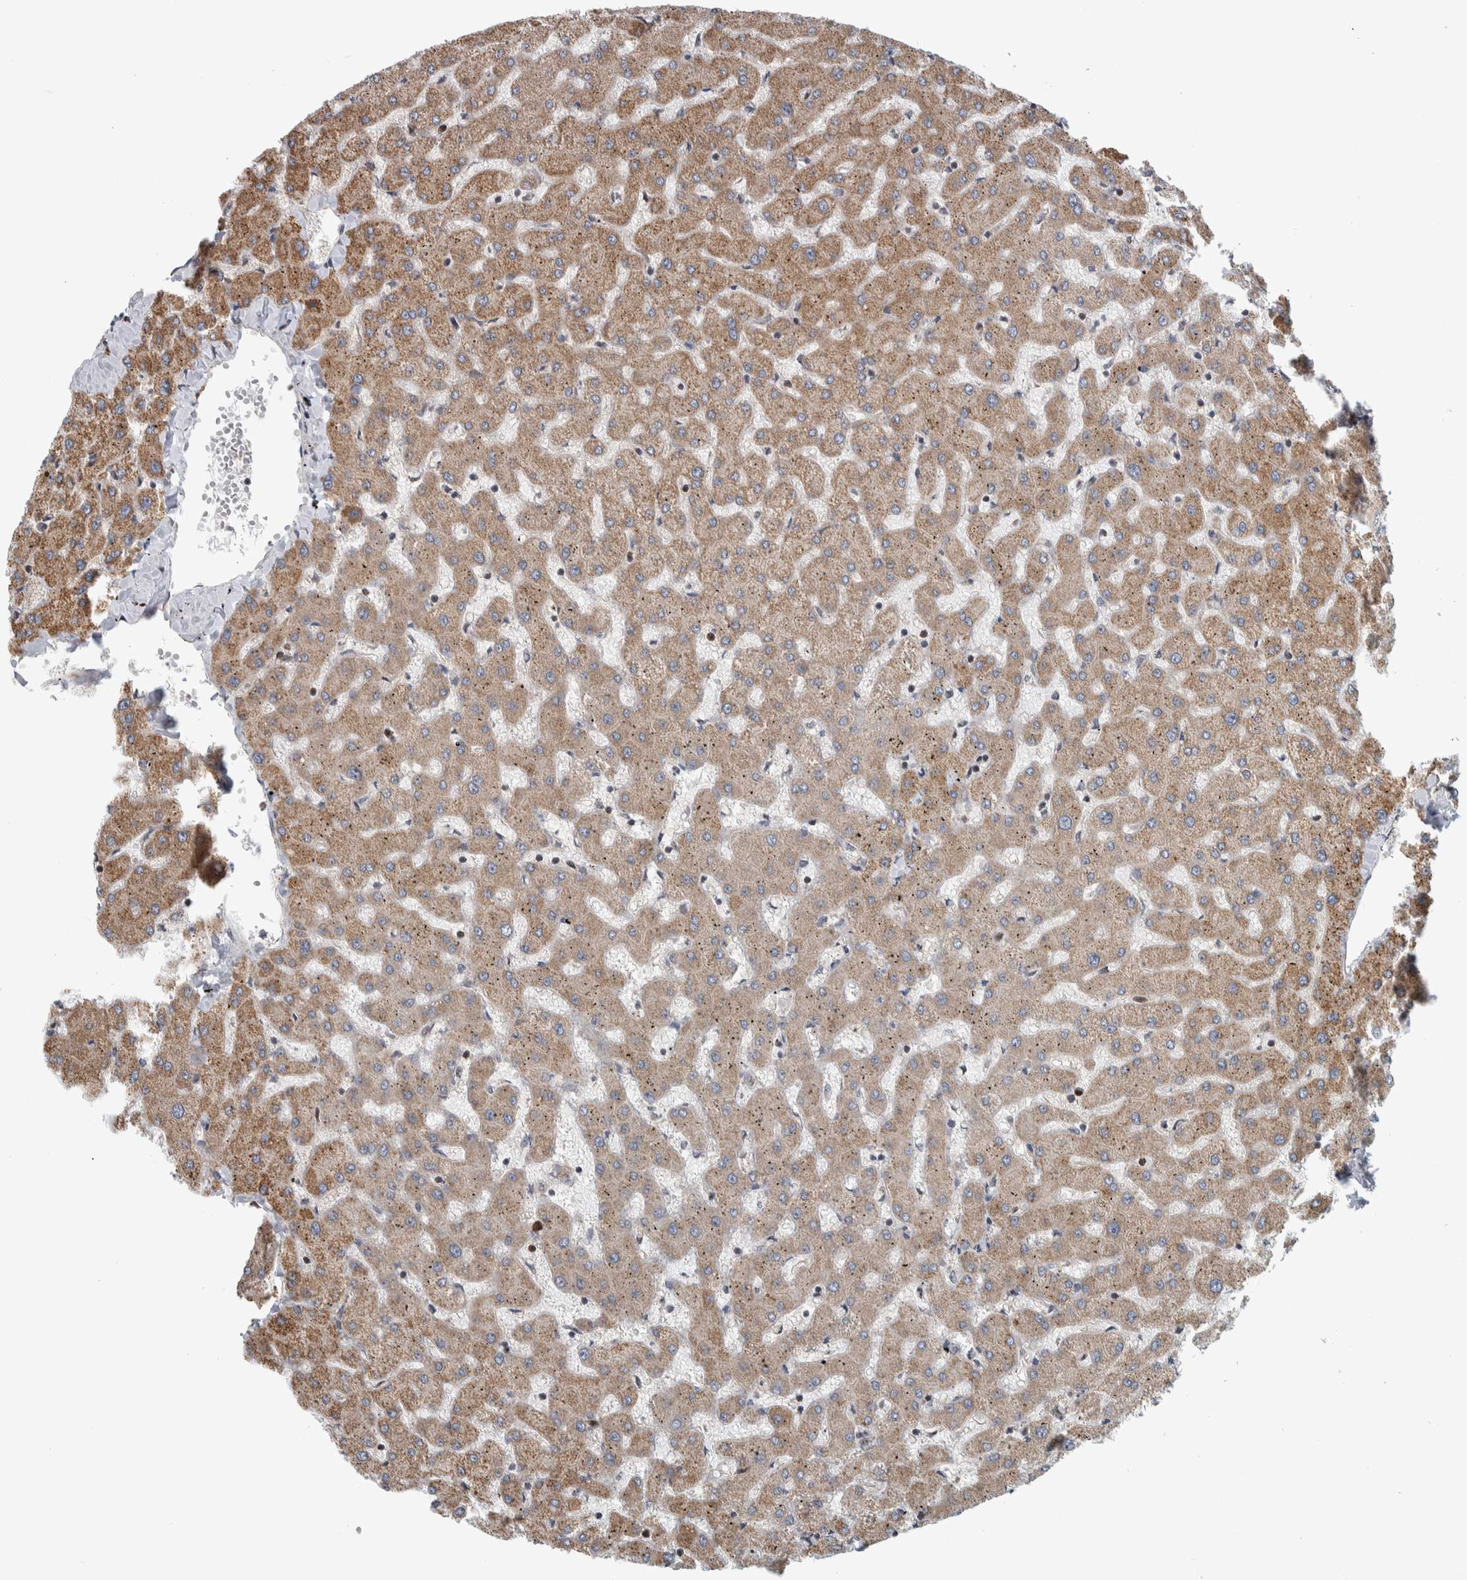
{"staining": {"intensity": "weak", "quantity": "<25%", "location": "cytoplasmic/membranous"}, "tissue": "liver", "cell_type": "Cholangiocytes", "image_type": "normal", "snomed": [{"axis": "morphology", "description": "Normal tissue, NOS"}, {"axis": "topography", "description": "Liver"}], "caption": "Immunohistochemistry image of unremarkable liver: human liver stained with DAB displays no significant protein staining in cholangiocytes.", "gene": "MSL1", "patient": {"sex": "female", "age": 63}}